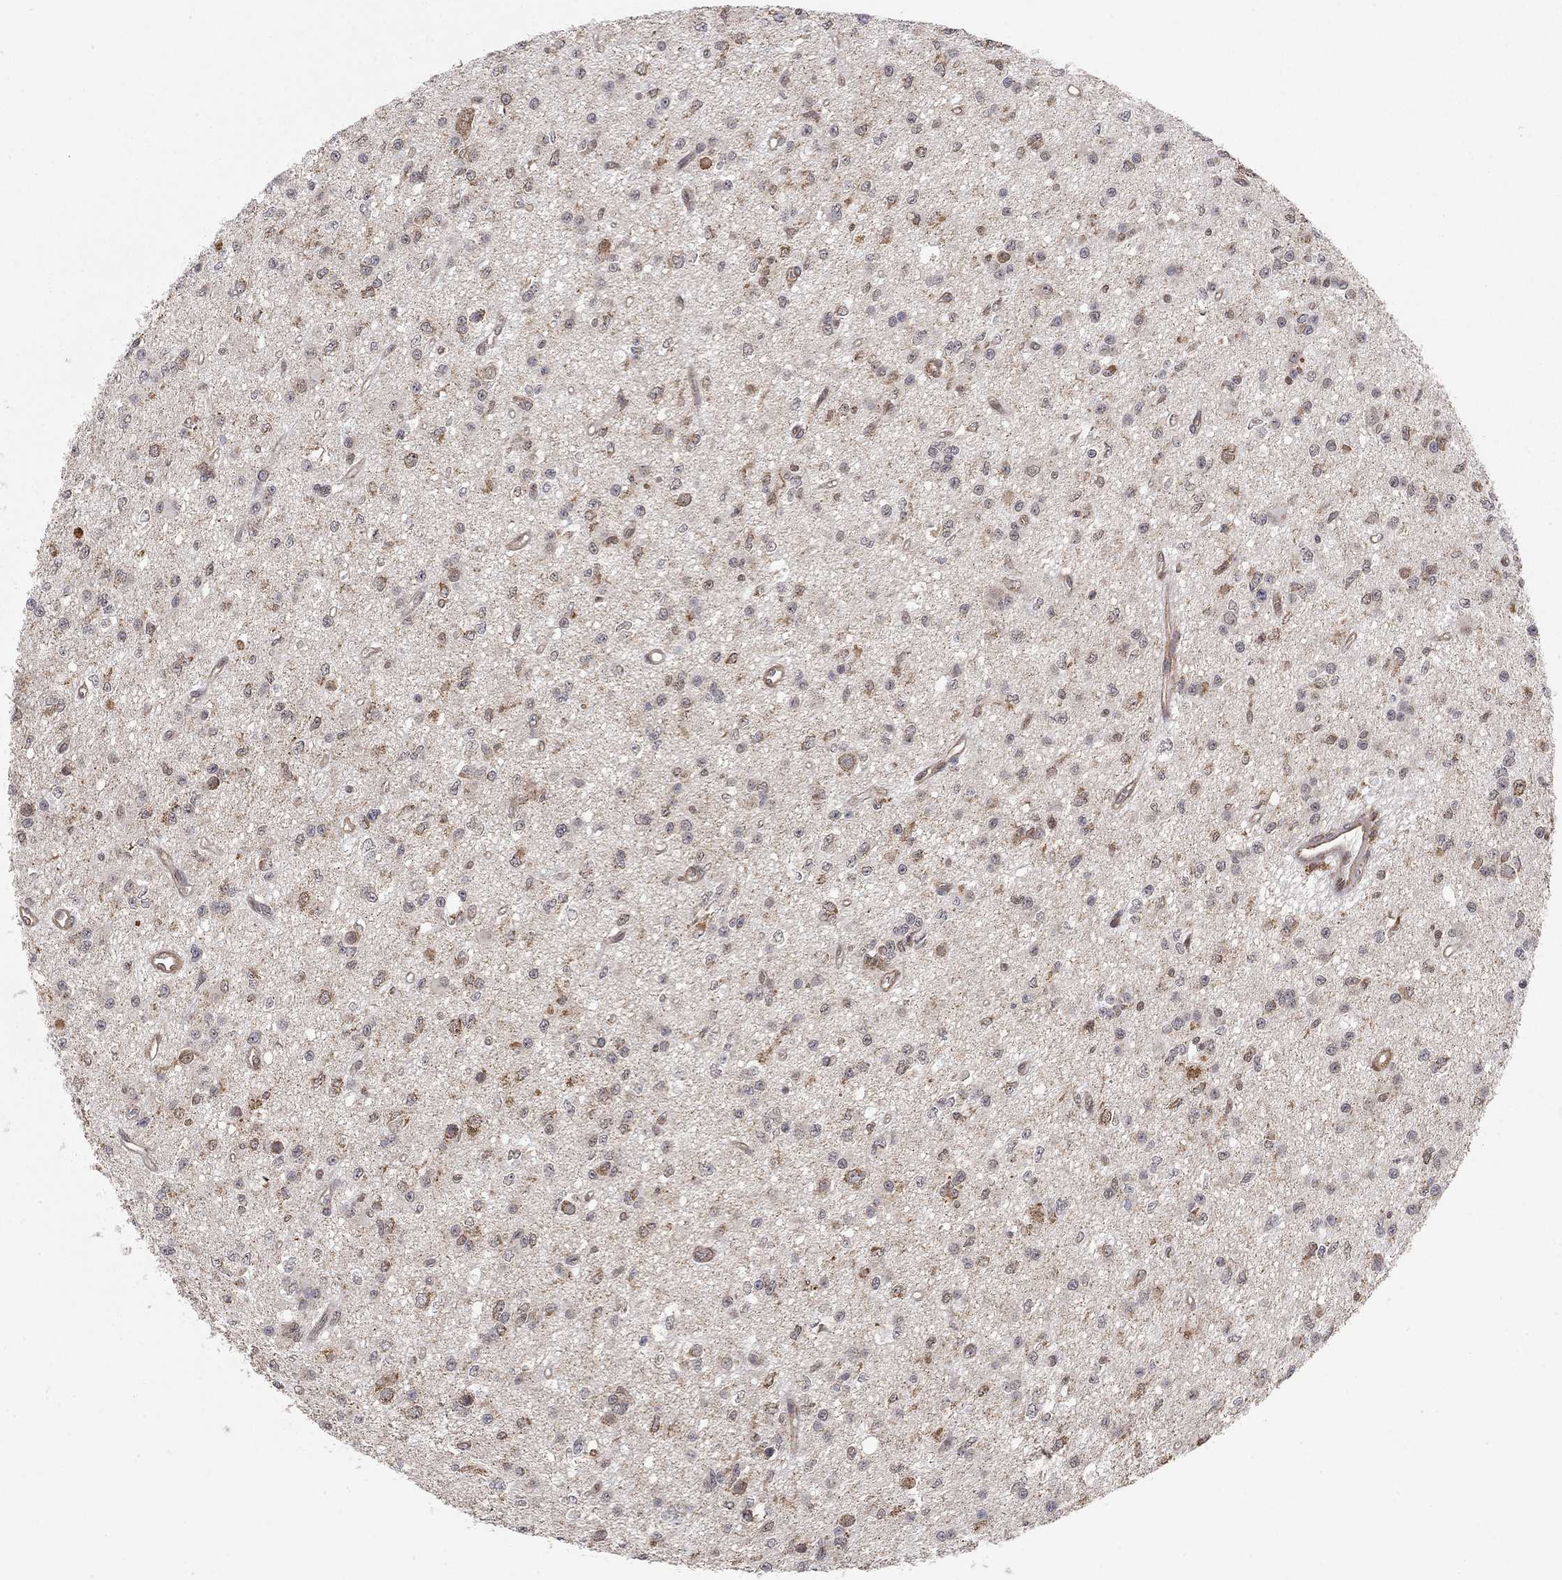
{"staining": {"intensity": "moderate", "quantity": "<25%", "location": "nuclear"}, "tissue": "glioma", "cell_type": "Tumor cells", "image_type": "cancer", "snomed": [{"axis": "morphology", "description": "Glioma, malignant, Low grade"}, {"axis": "topography", "description": "Brain"}], "caption": "Glioma stained with a protein marker displays moderate staining in tumor cells.", "gene": "TDP1", "patient": {"sex": "female", "age": 45}}